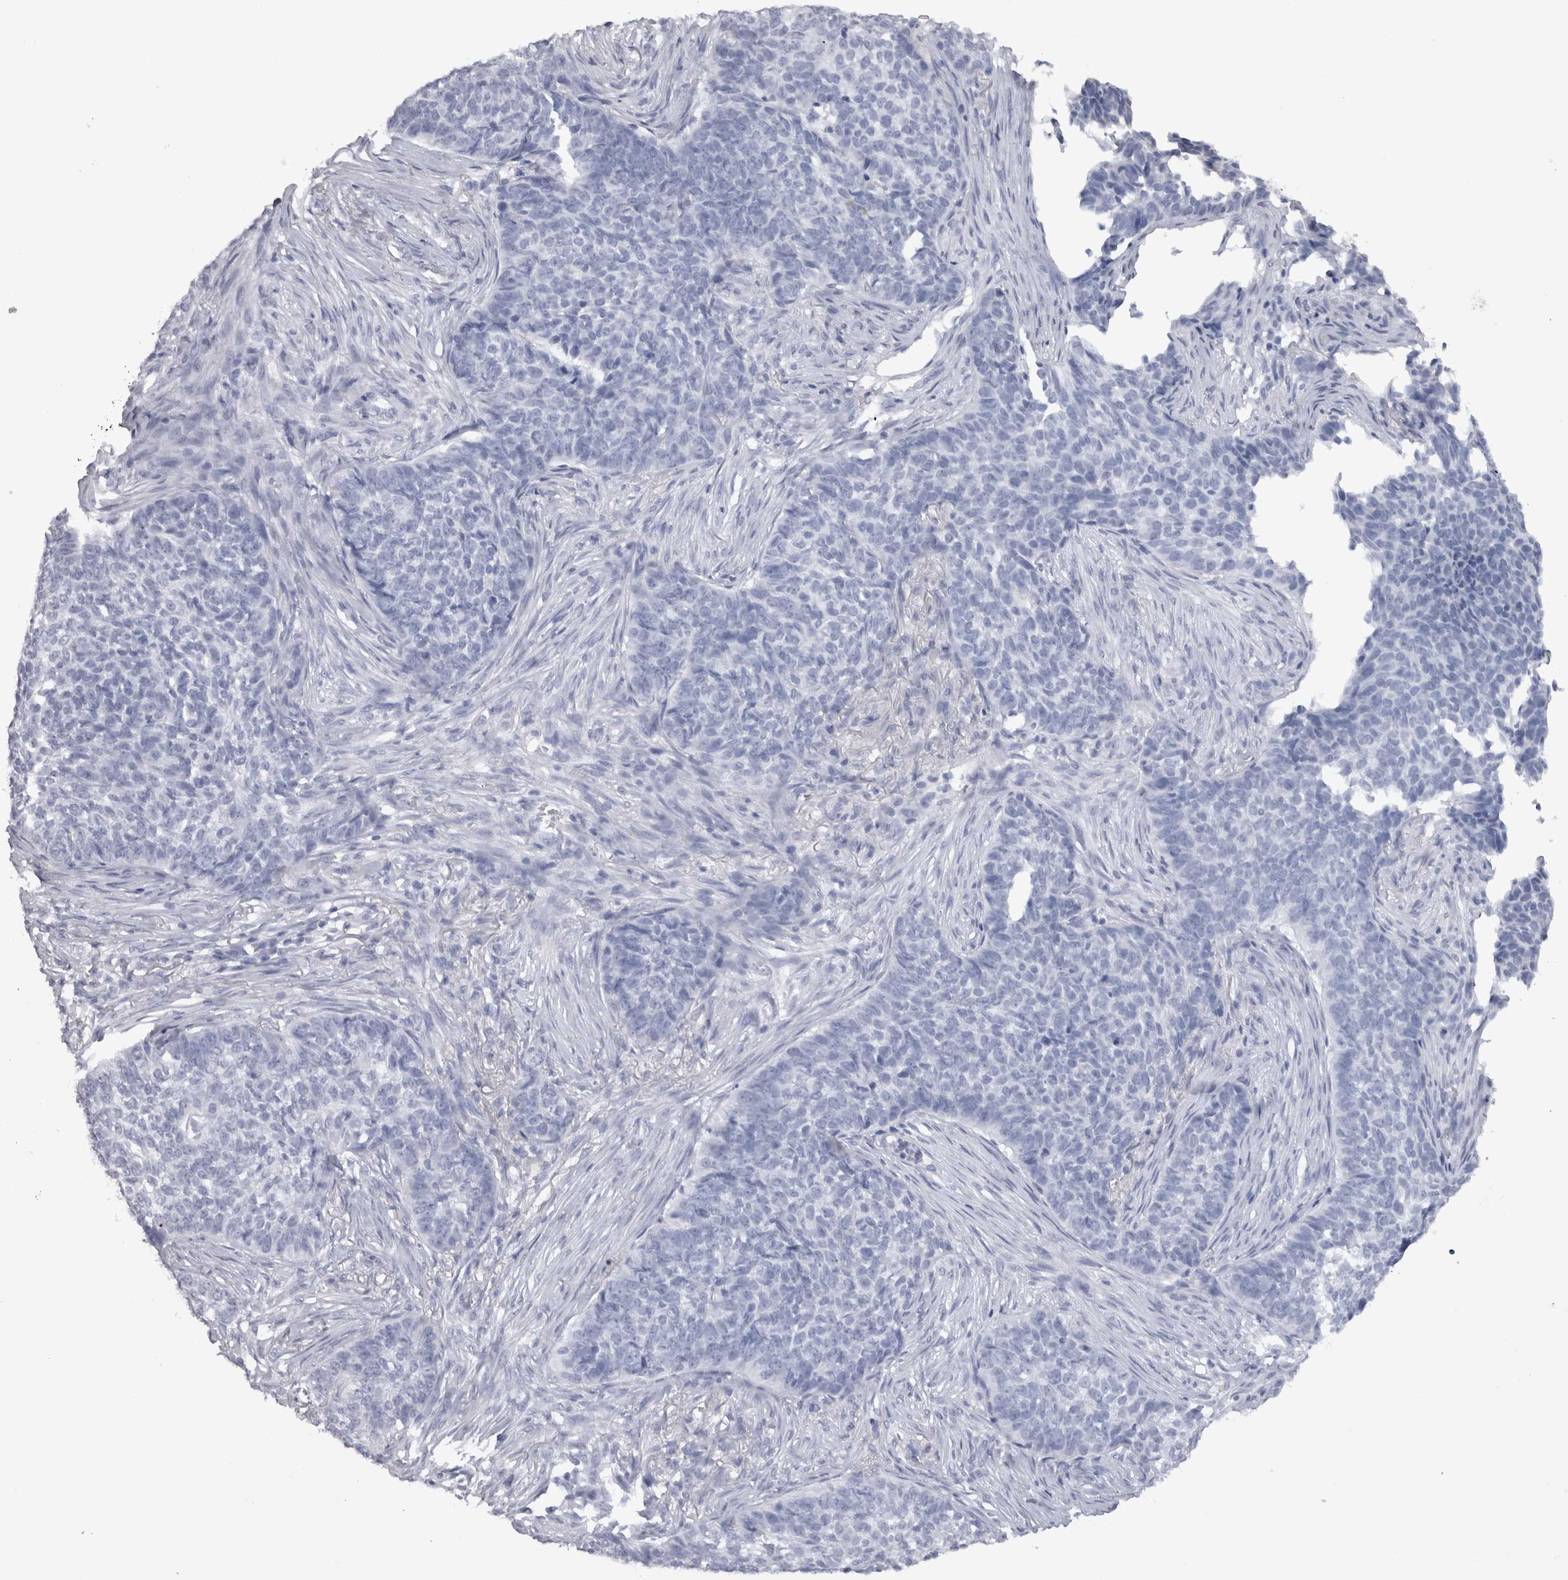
{"staining": {"intensity": "negative", "quantity": "none", "location": "none"}, "tissue": "skin cancer", "cell_type": "Tumor cells", "image_type": "cancer", "snomed": [{"axis": "morphology", "description": "Basal cell carcinoma"}, {"axis": "topography", "description": "Skin"}], "caption": "Tumor cells are negative for protein expression in human skin basal cell carcinoma.", "gene": "ADAM2", "patient": {"sex": "male", "age": 85}}